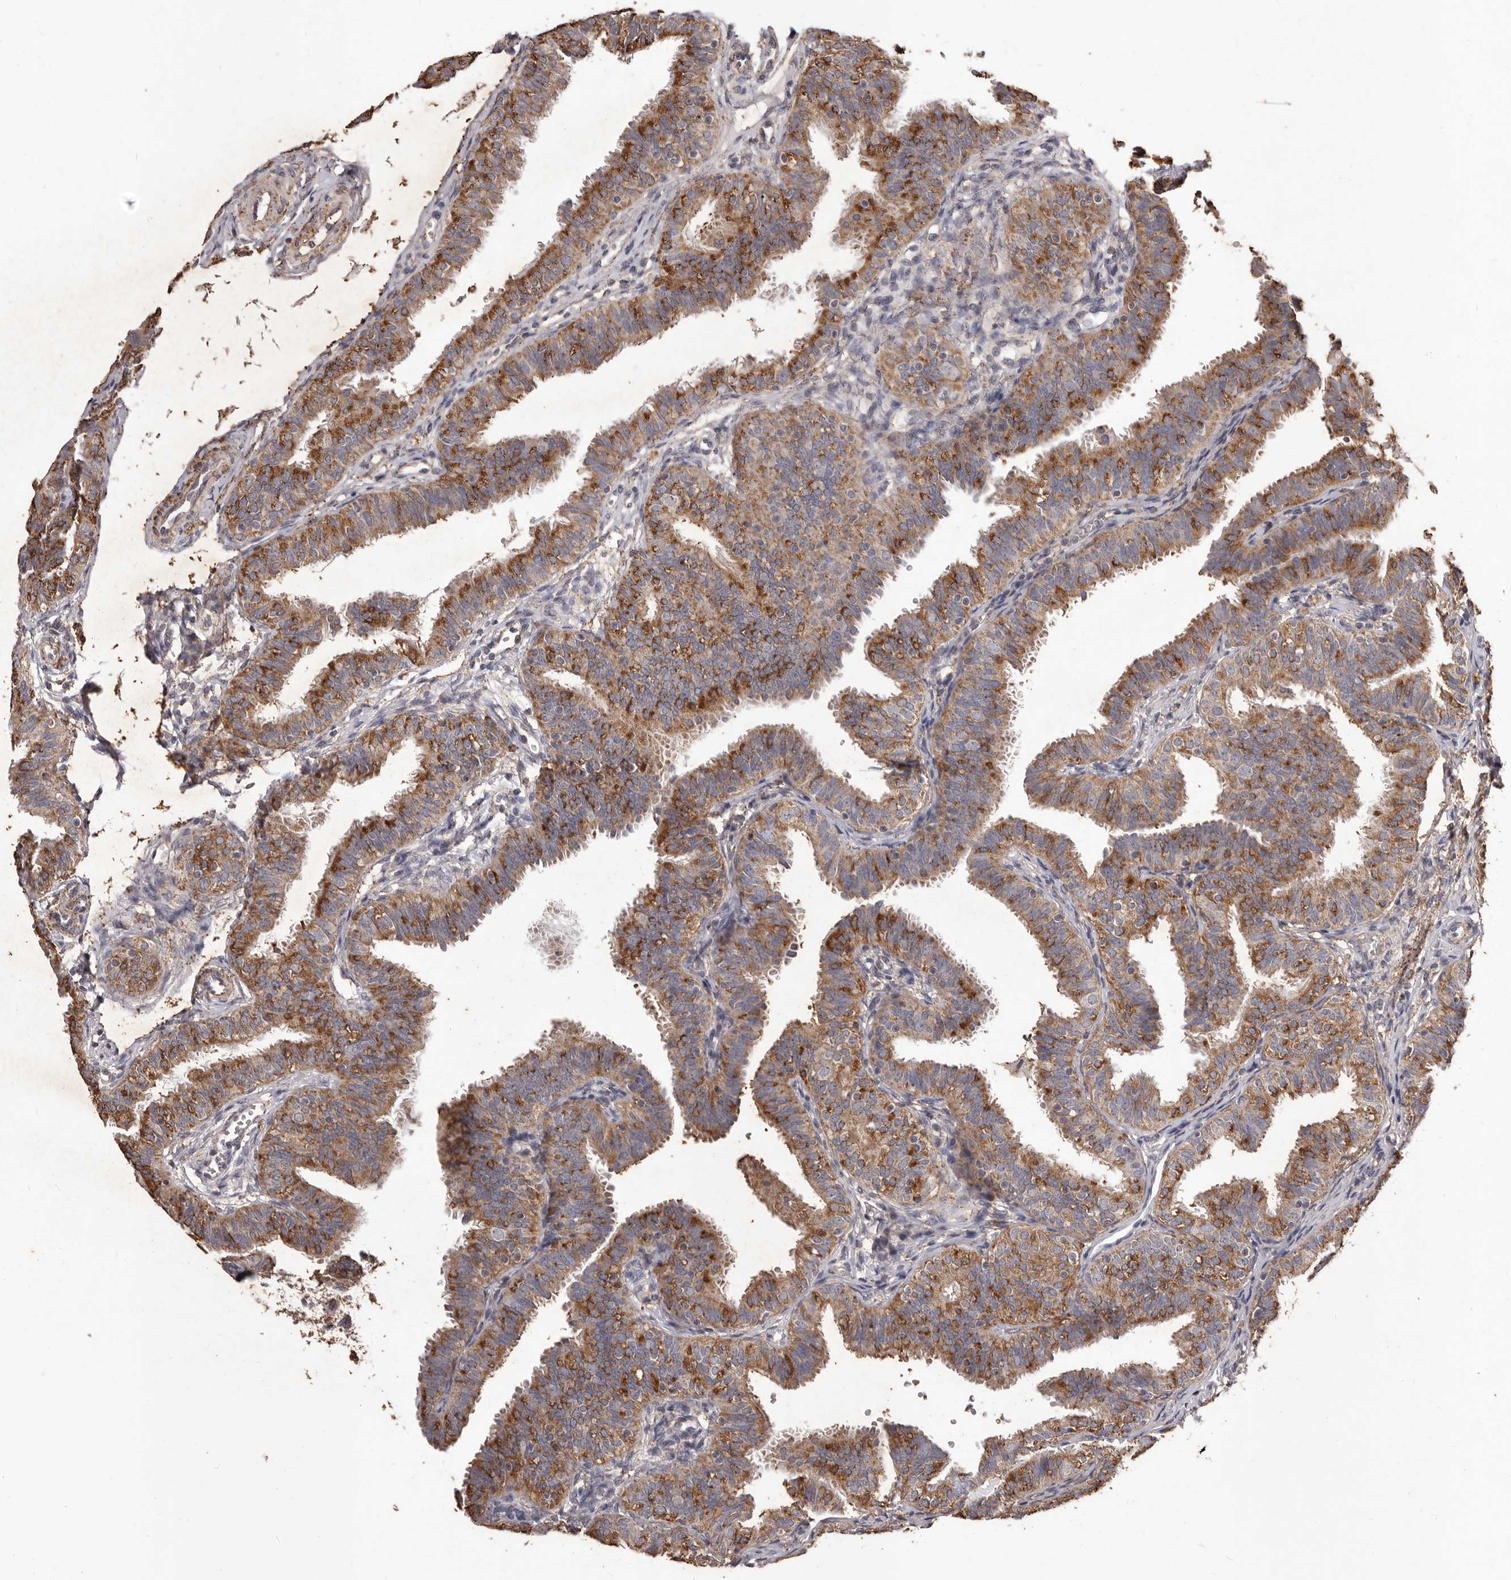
{"staining": {"intensity": "moderate", "quantity": ">75%", "location": "cytoplasmic/membranous"}, "tissue": "fallopian tube", "cell_type": "Glandular cells", "image_type": "normal", "snomed": [{"axis": "morphology", "description": "Normal tissue, NOS"}, {"axis": "topography", "description": "Fallopian tube"}], "caption": "About >75% of glandular cells in benign human fallopian tube demonstrate moderate cytoplasmic/membranous protein staining as visualized by brown immunohistochemical staining.", "gene": "CXCL14", "patient": {"sex": "female", "age": 35}}